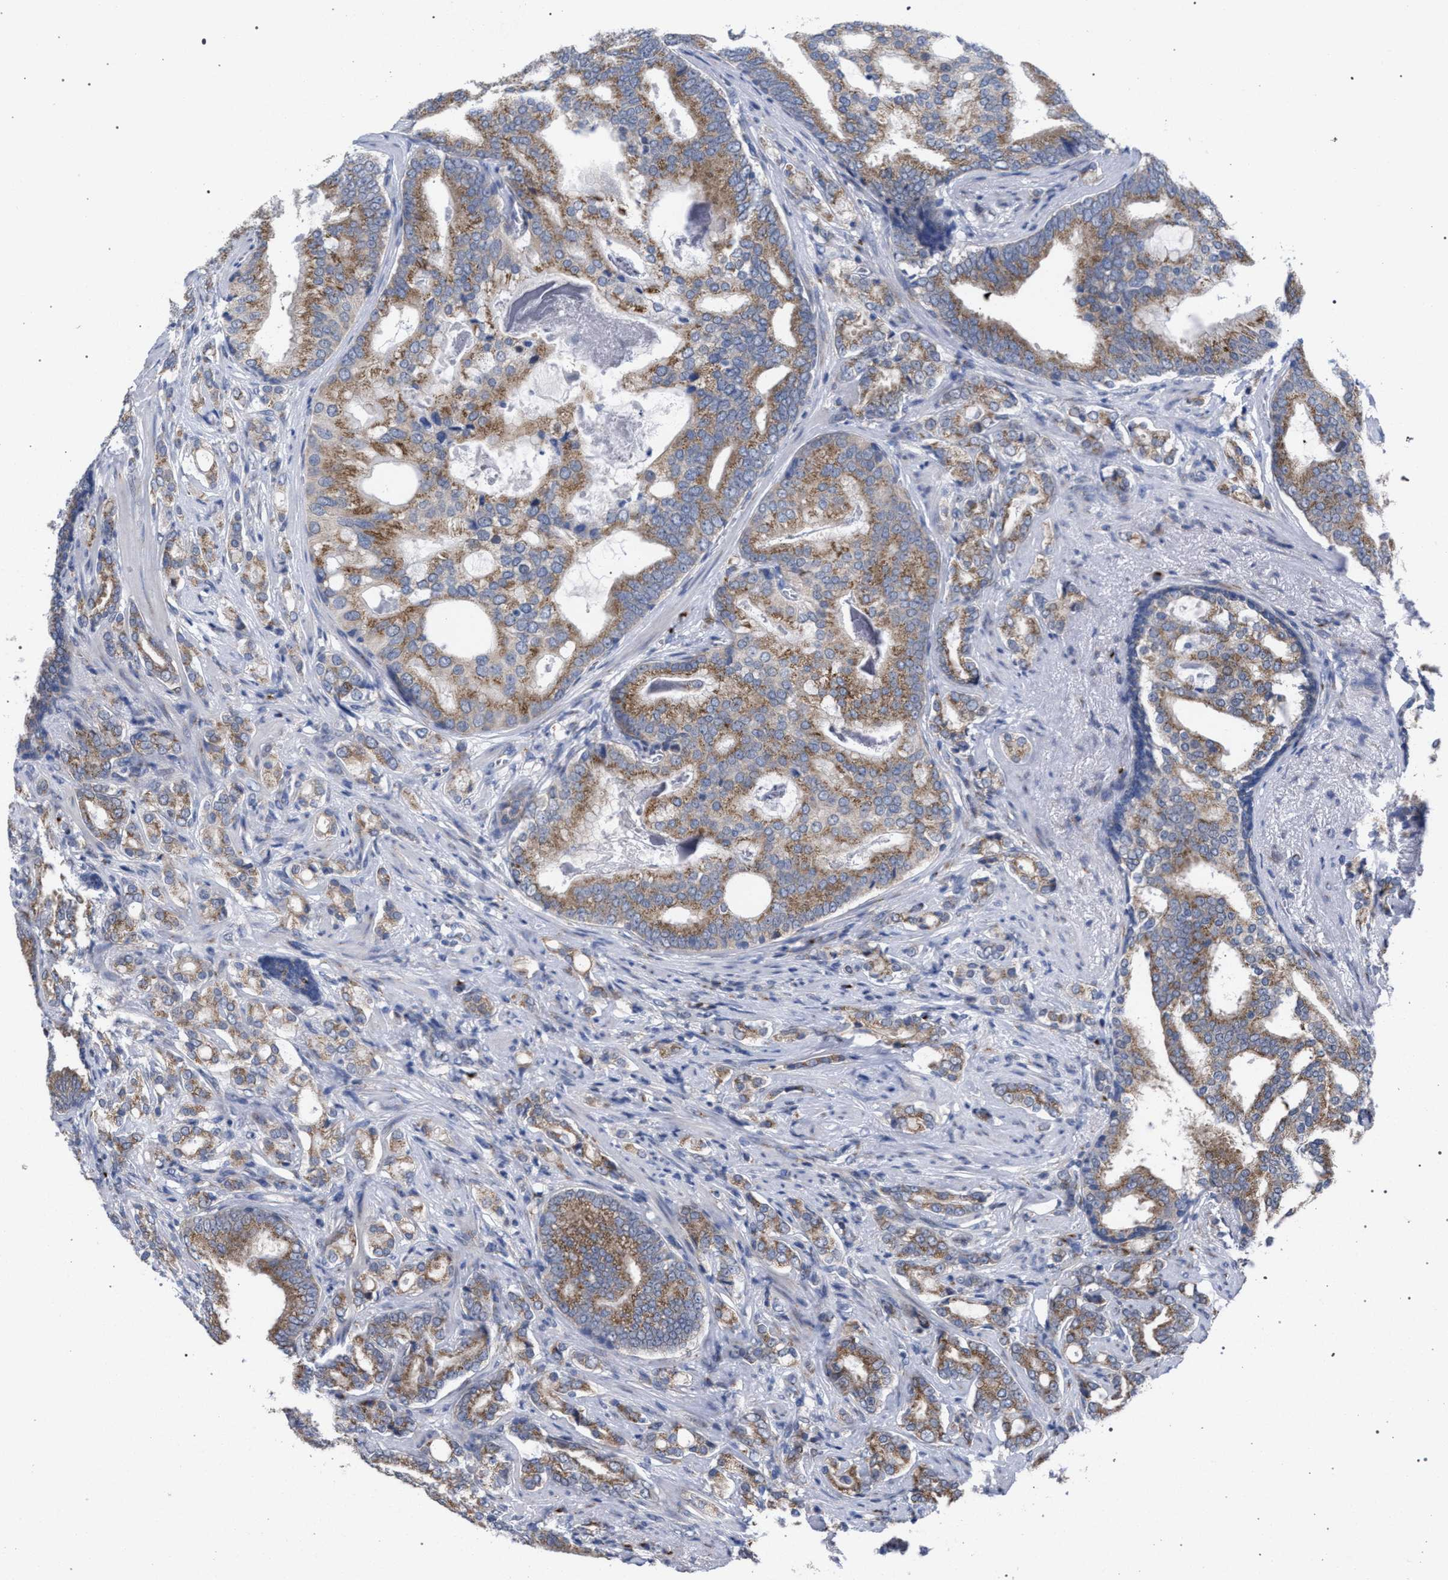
{"staining": {"intensity": "moderate", "quantity": ">75%", "location": "cytoplasmic/membranous"}, "tissue": "prostate cancer", "cell_type": "Tumor cells", "image_type": "cancer", "snomed": [{"axis": "morphology", "description": "Adenocarcinoma, Low grade"}, {"axis": "topography", "description": "Prostate"}], "caption": "A brown stain labels moderate cytoplasmic/membranous expression of a protein in prostate low-grade adenocarcinoma tumor cells.", "gene": "GOLGA2", "patient": {"sex": "male", "age": 58}}